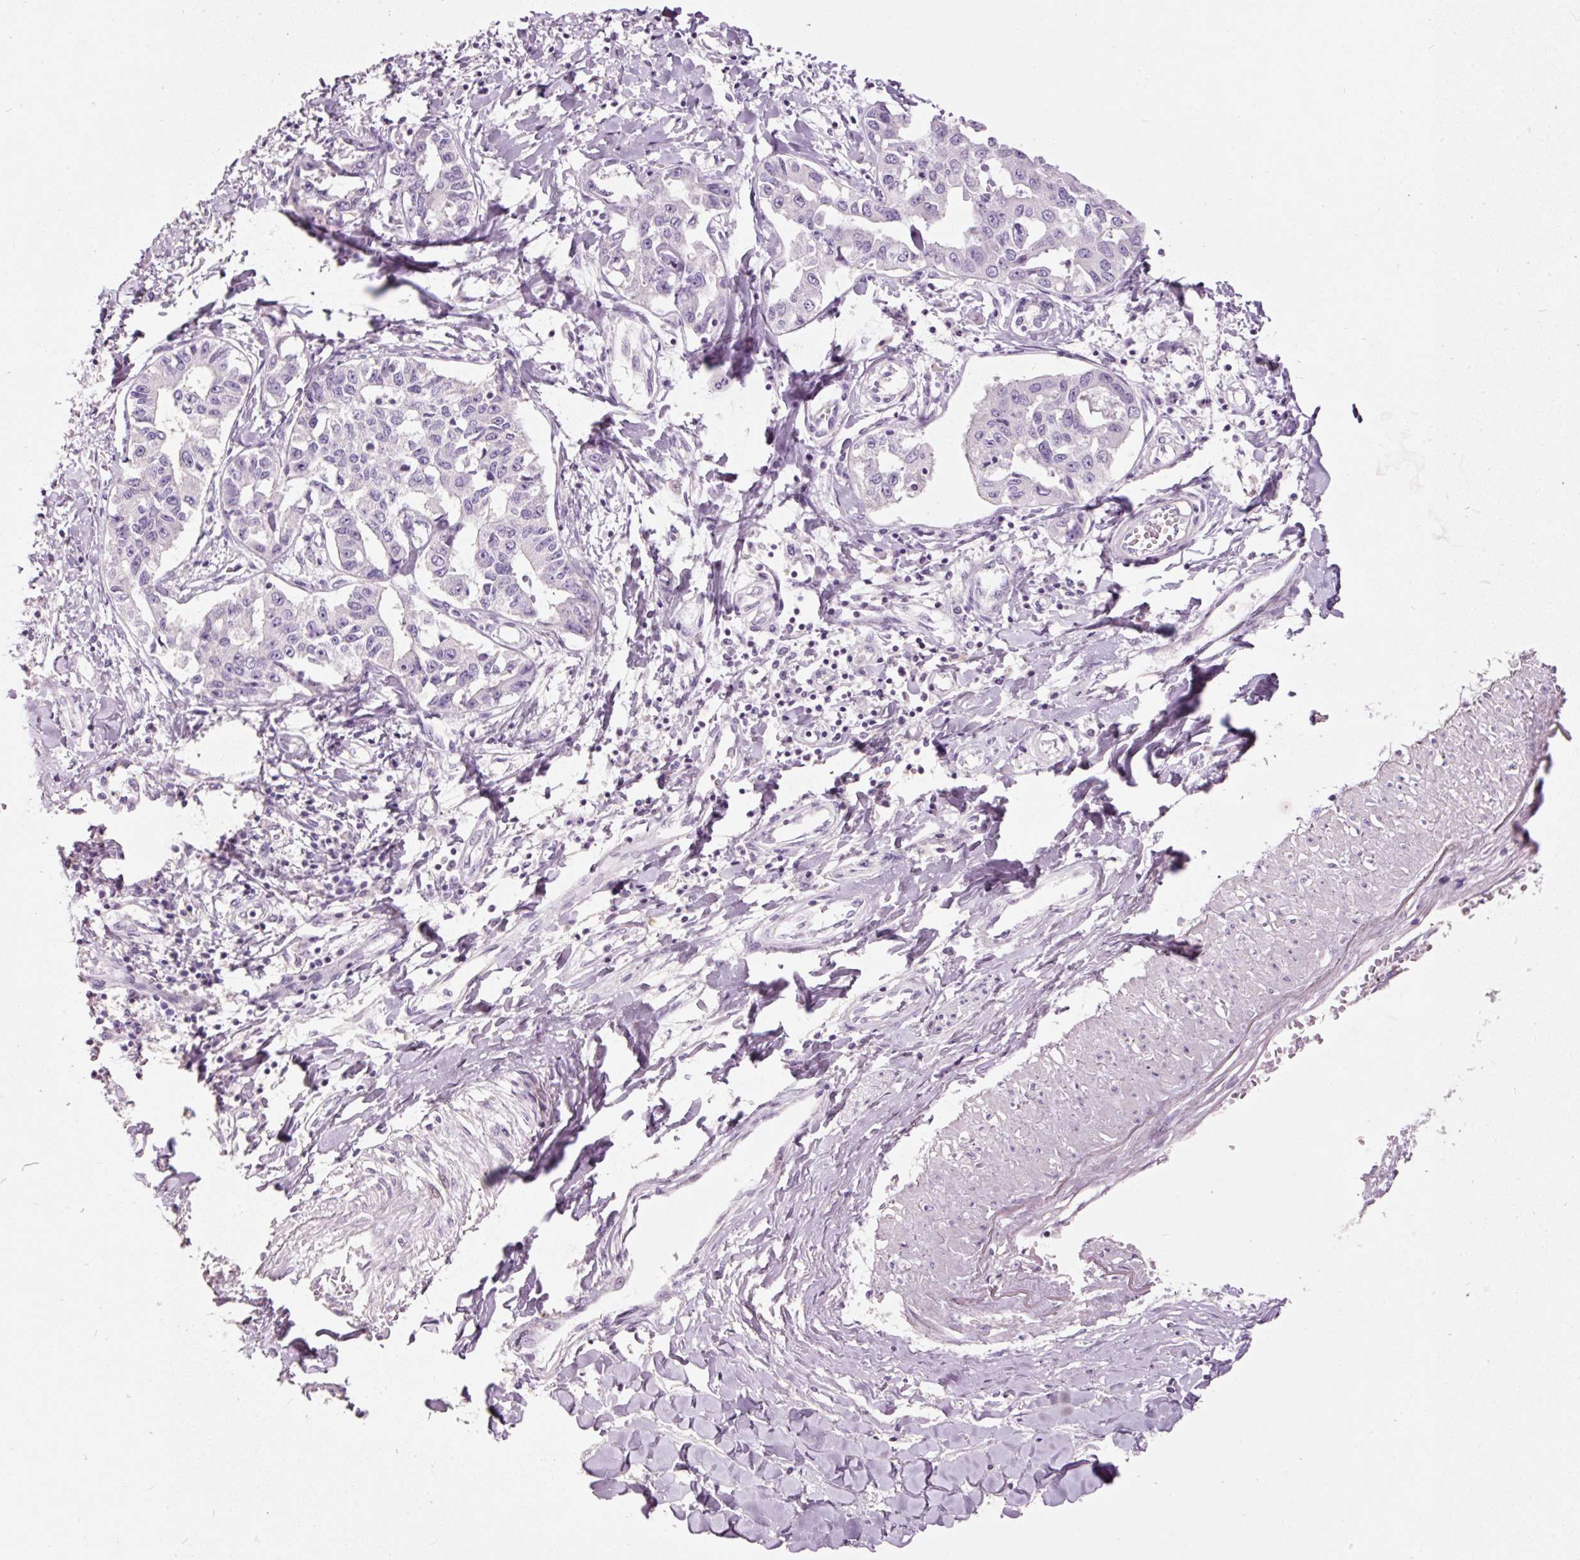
{"staining": {"intensity": "negative", "quantity": "none", "location": "none"}, "tissue": "liver cancer", "cell_type": "Tumor cells", "image_type": "cancer", "snomed": [{"axis": "morphology", "description": "Cholangiocarcinoma"}, {"axis": "topography", "description": "Liver"}], "caption": "Tumor cells are negative for protein expression in human cholangiocarcinoma (liver).", "gene": "MUC5AC", "patient": {"sex": "male", "age": 59}}